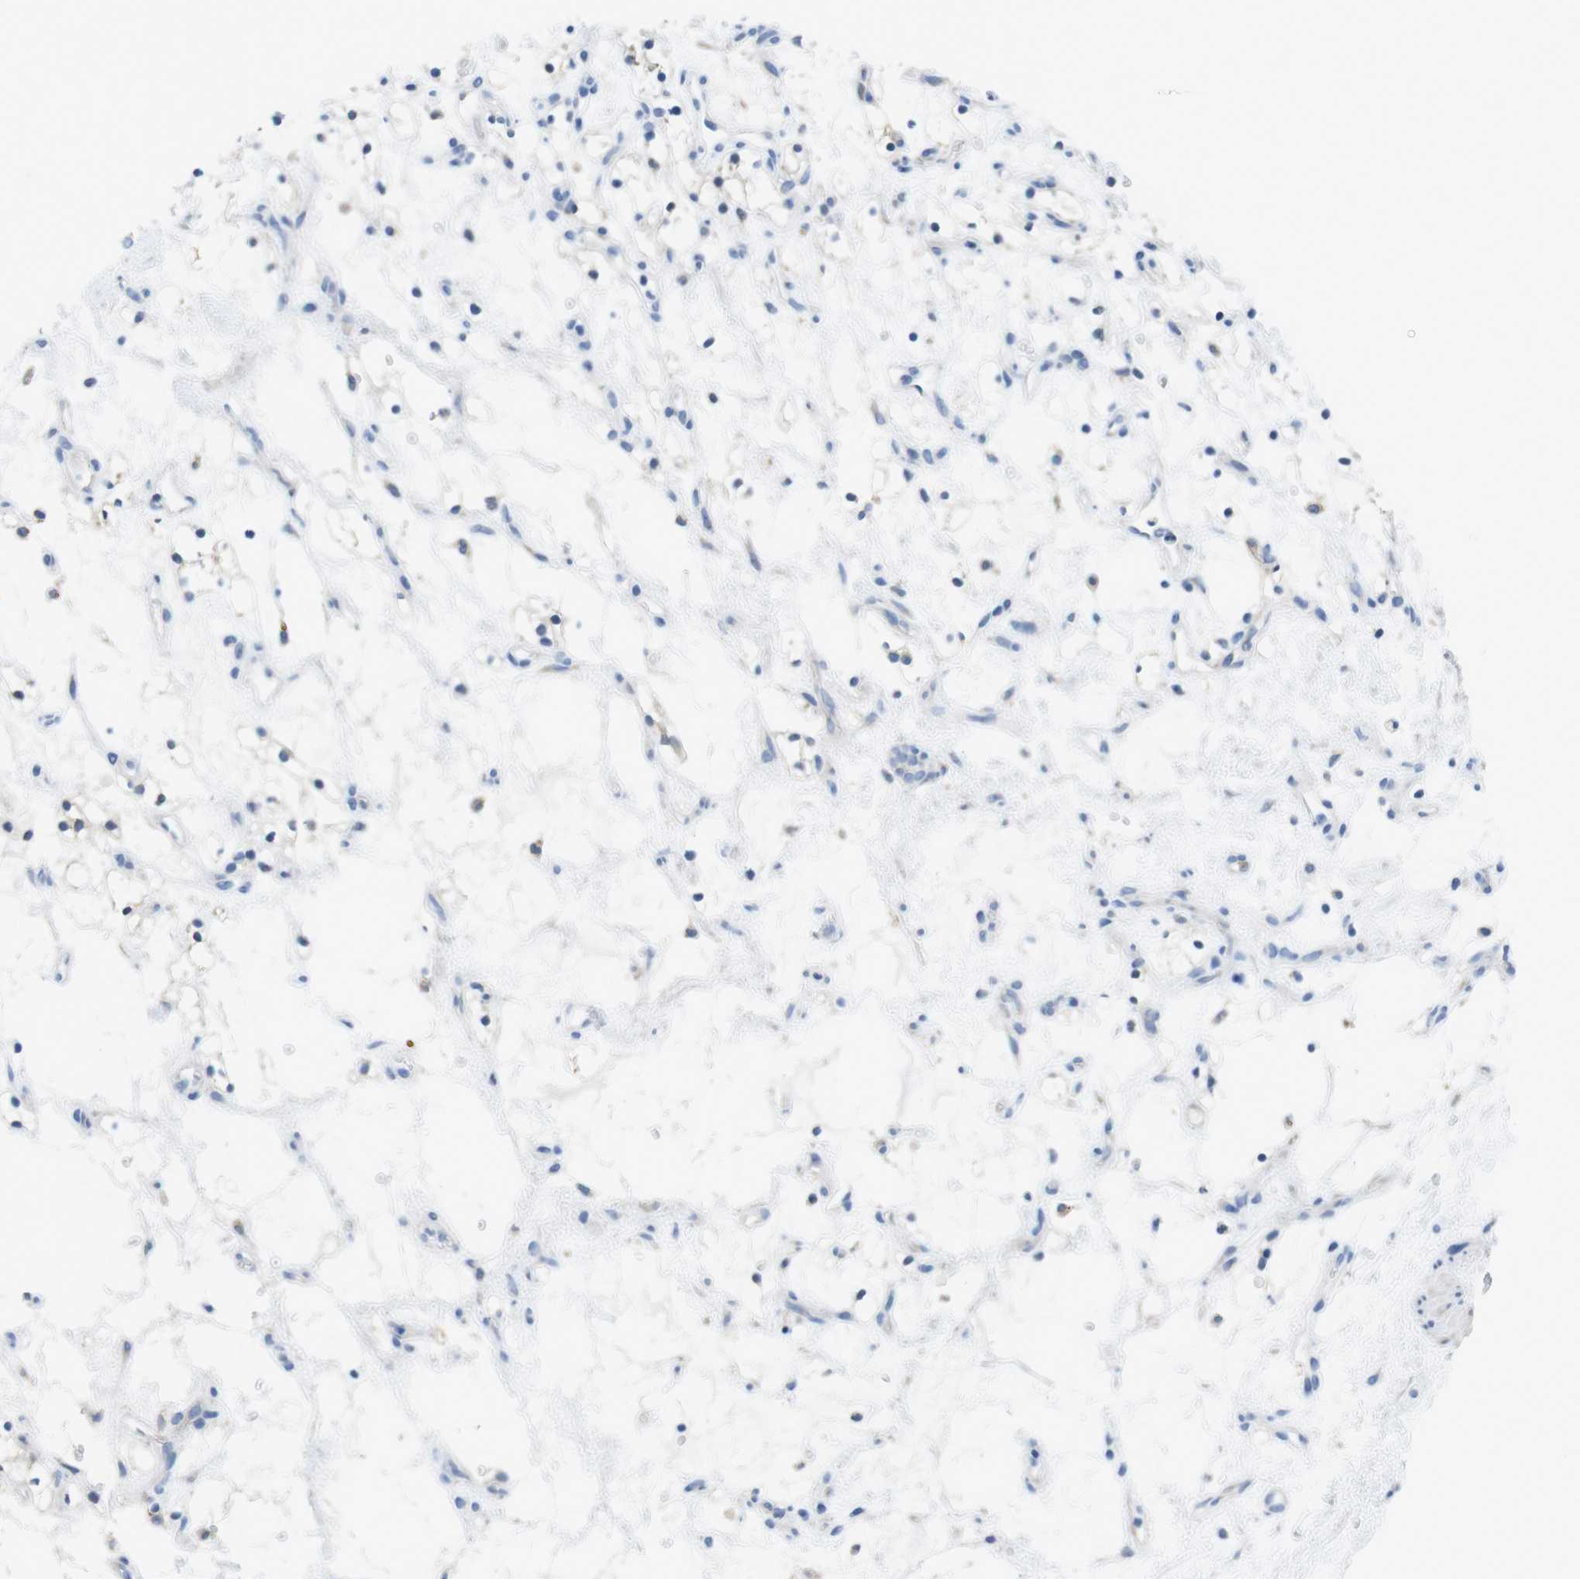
{"staining": {"intensity": "negative", "quantity": "none", "location": "none"}, "tissue": "renal cancer", "cell_type": "Tumor cells", "image_type": "cancer", "snomed": [{"axis": "morphology", "description": "Adenocarcinoma, NOS"}, {"axis": "topography", "description": "Kidney"}], "caption": "Immunohistochemical staining of renal cancer (adenocarcinoma) shows no significant expression in tumor cells.", "gene": "CDH8", "patient": {"sex": "female", "age": 60}}